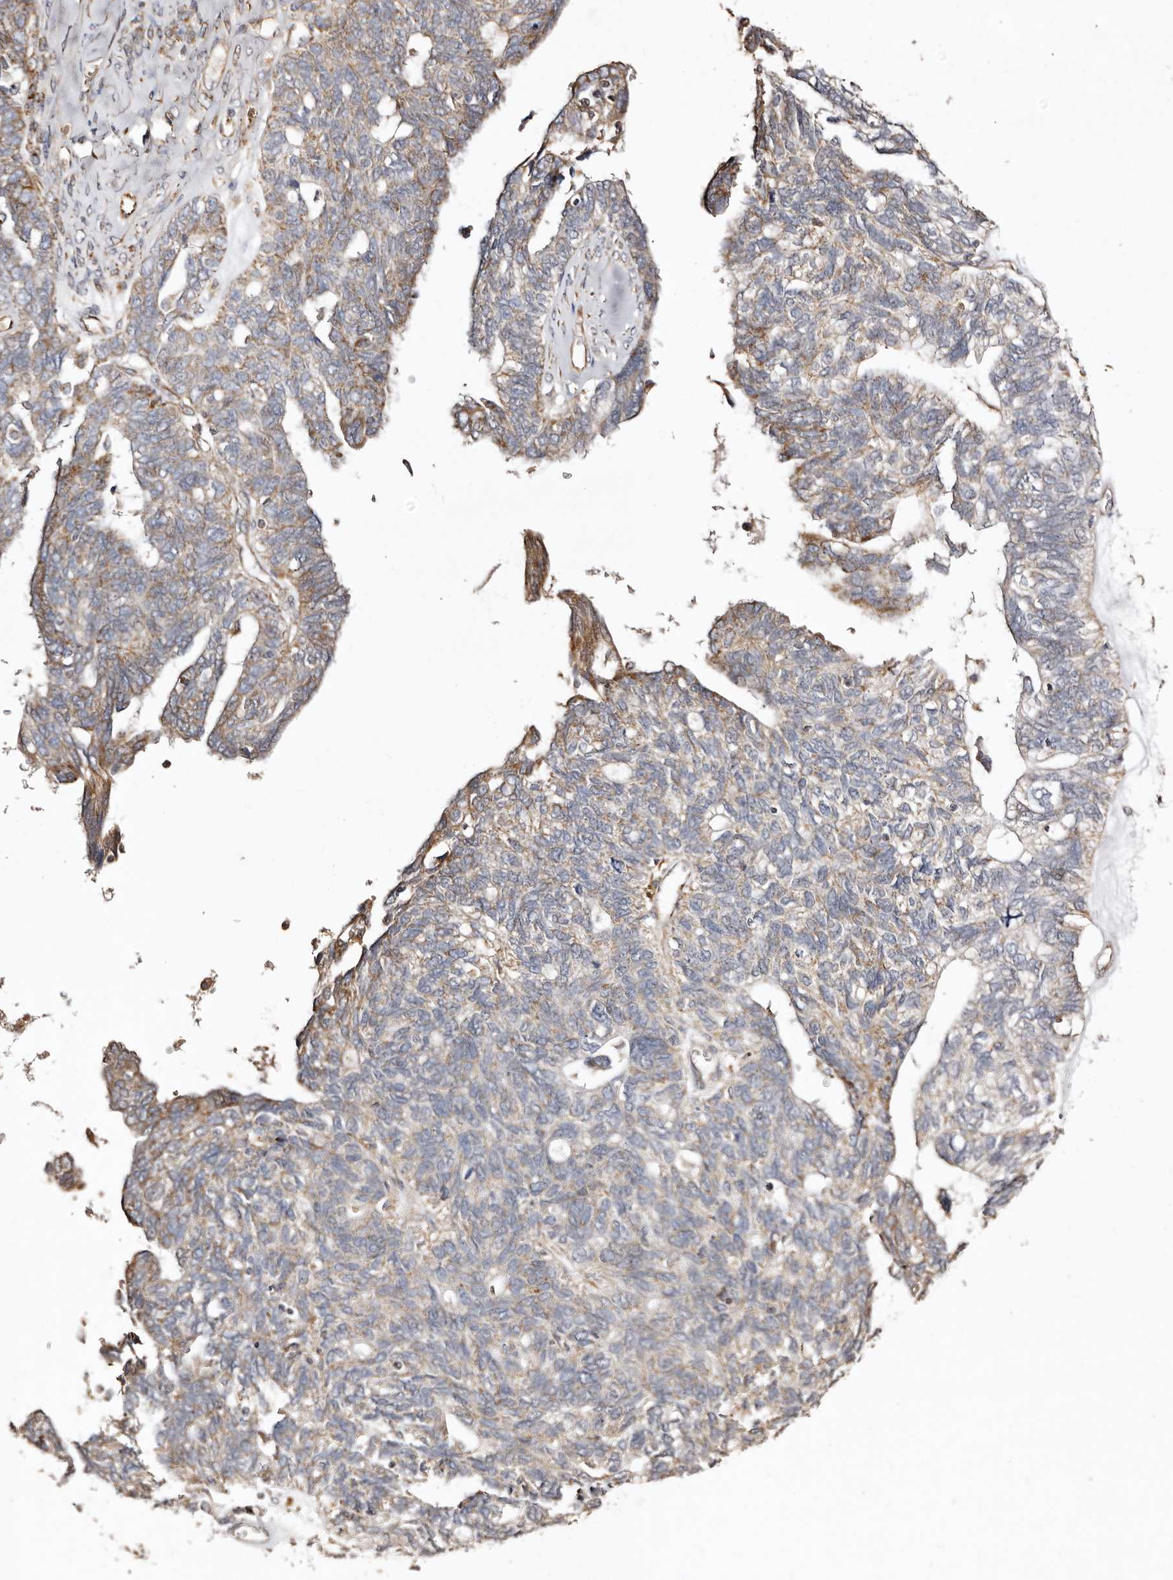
{"staining": {"intensity": "moderate", "quantity": "25%-75%", "location": "cytoplasmic/membranous"}, "tissue": "ovarian cancer", "cell_type": "Tumor cells", "image_type": "cancer", "snomed": [{"axis": "morphology", "description": "Cystadenocarcinoma, serous, NOS"}, {"axis": "topography", "description": "Ovary"}], "caption": "This is a micrograph of IHC staining of ovarian cancer, which shows moderate positivity in the cytoplasmic/membranous of tumor cells.", "gene": "MACC1", "patient": {"sex": "female", "age": 79}}